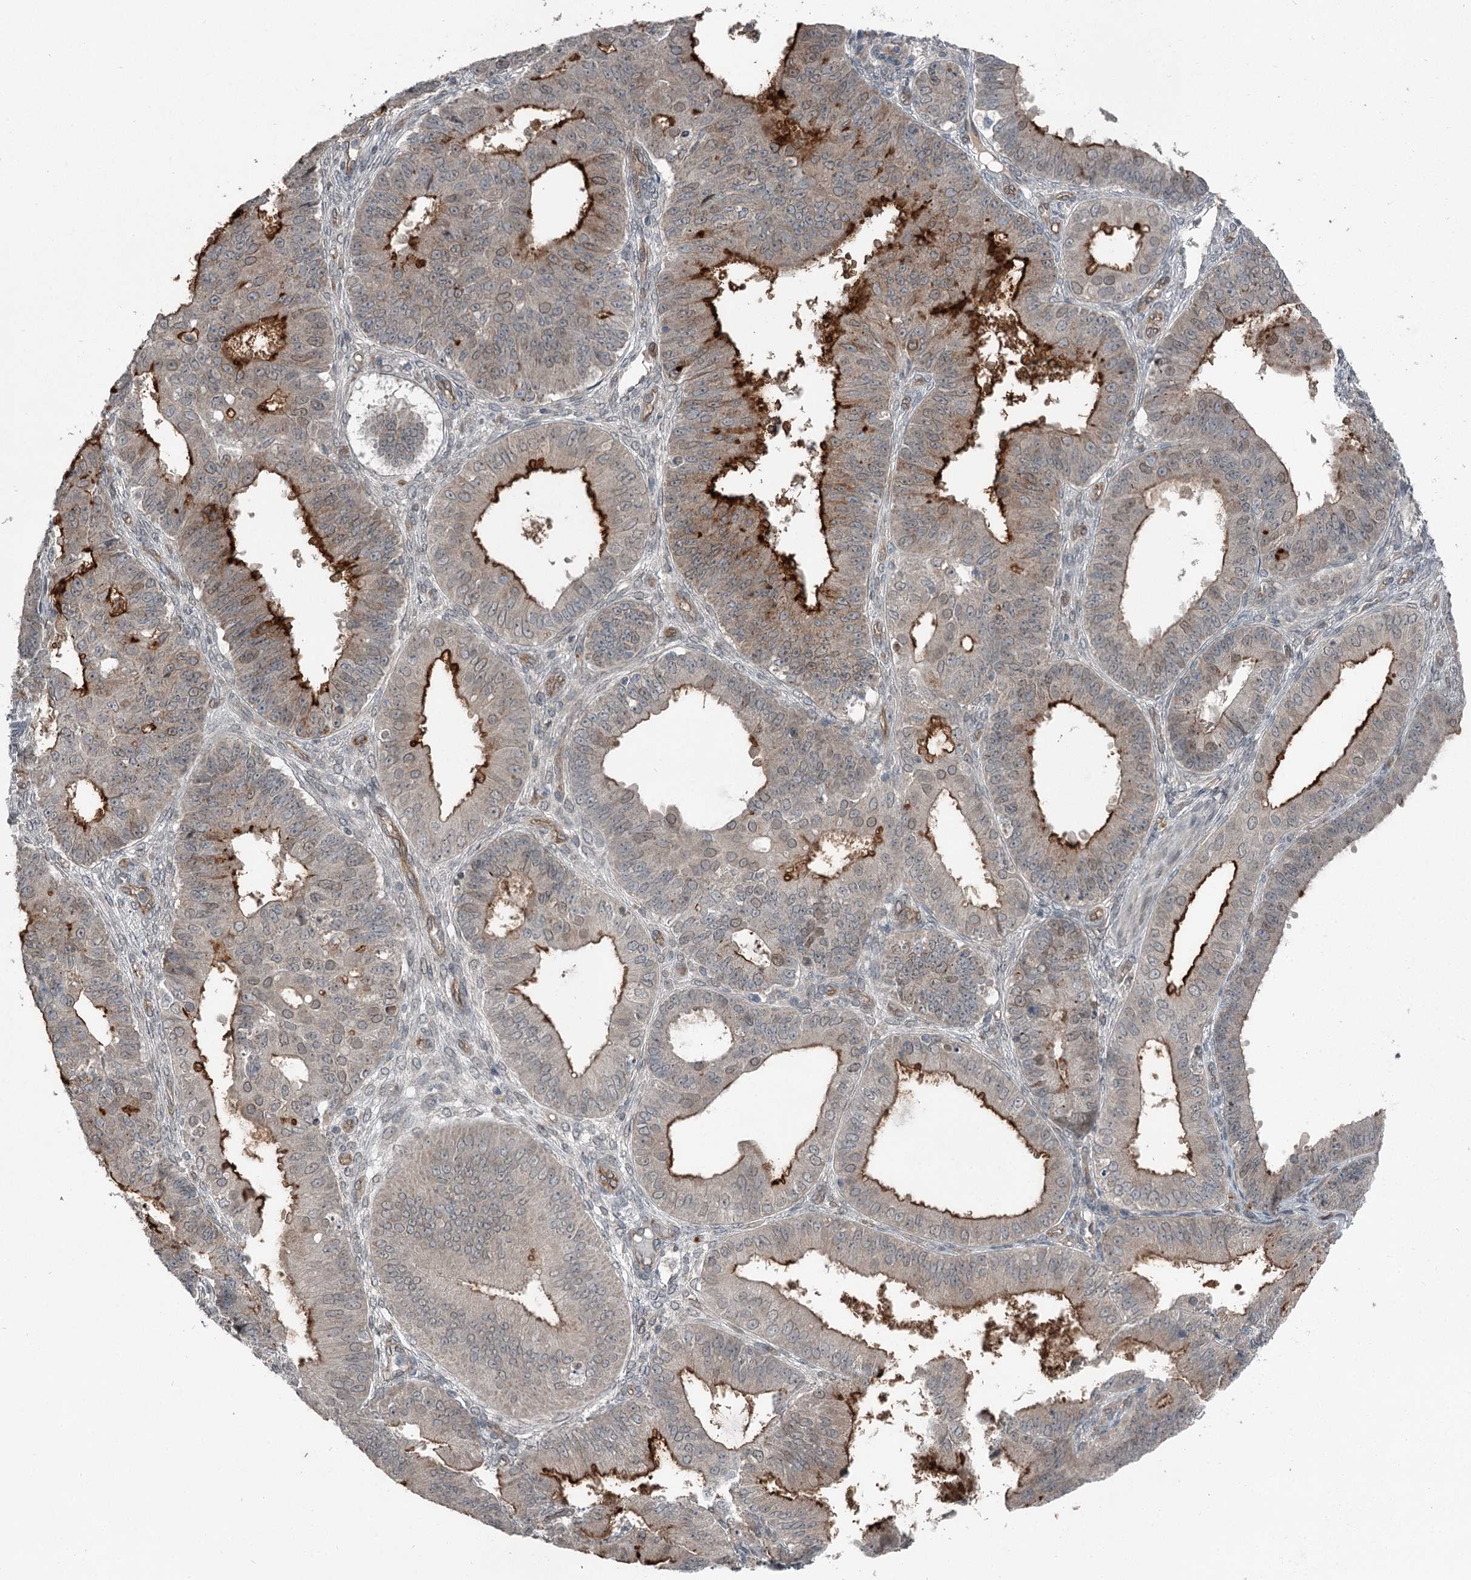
{"staining": {"intensity": "strong", "quantity": "25%-75%", "location": "cytoplasmic/membranous"}, "tissue": "ovarian cancer", "cell_type": "Tumor cells", "image_type": "cancer", "snomed": [{"axis": "morphology", "description": "Carcinoma, endometroid"}, {"axis": "topography", "description": "Appendix"}, {"axis": "topography", "description": "Ovary"}], "caption": "Immunohistochemistry (IHC) (DAB) staining of endometroid carcinoma (ovarian) reveals strong cytoplasmic/membranous protein staining in approximately 25%-75% of tumor cells. The staining is performed using DAB (3,3'-diaminobenzidine) brown chromogen to label protein expression. The nuclei are counter-stained blue using hematoxylin.", "gene": "SLC39A8", "patient": {"sex": "female", "age": 42}}